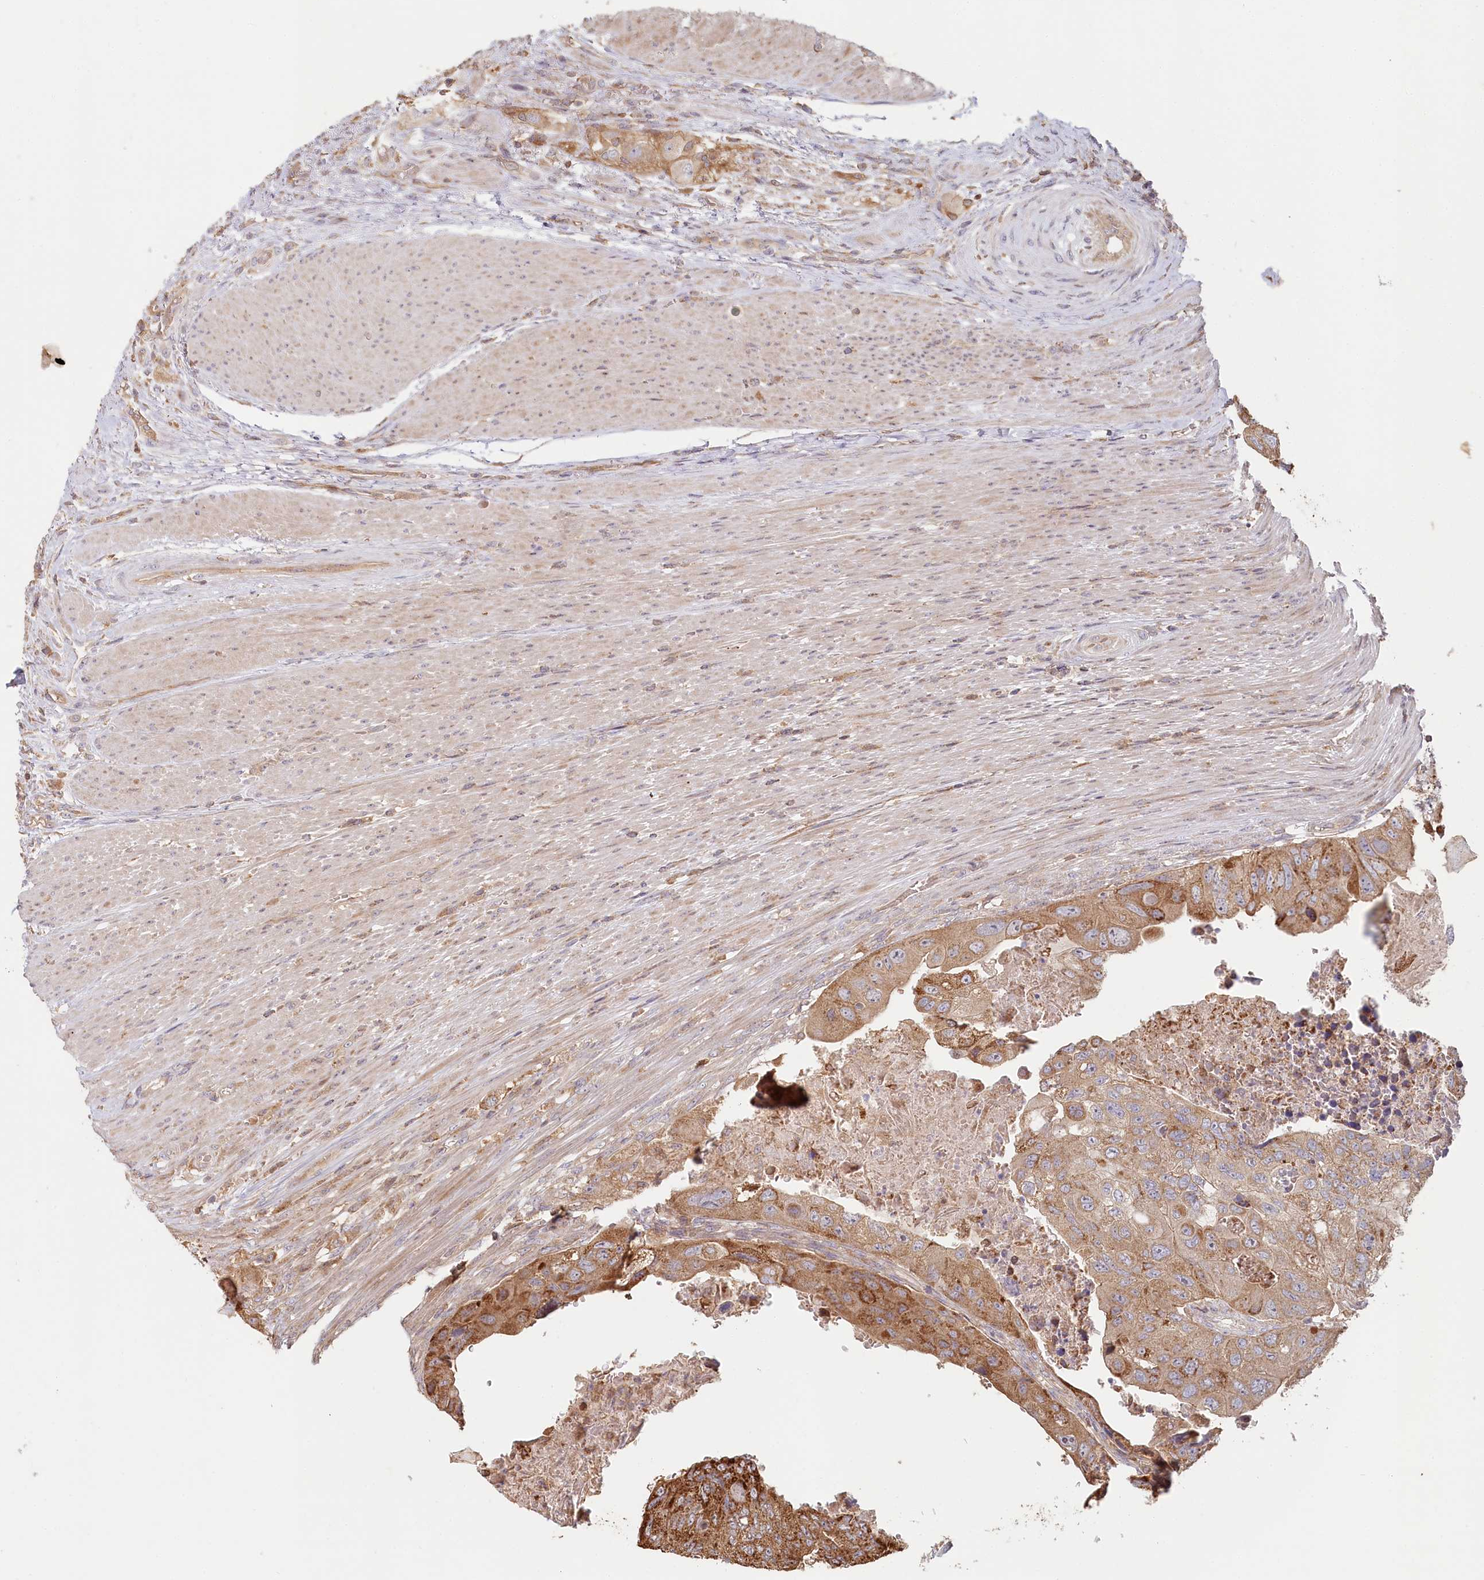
{"staining": {"intensity": "moderate", "quantity": ">75%", "location": "cytoplasmic/membranous"}, "tissue": "colorectal cancer", "cell_type": "Tumor cells", "image_type": "cancer", "snomed": [{"axis": "morphology", "description": "Adenocarcinoma, NOS"}, {"axis": "topography", "description": "Rectum"}], "caption": "High-magnification brightfield microscopy of adenocarcinoma (colorectal) stained with DAB (brown) and counterstained with hematoxylin (blue). tumor cells exhibit moderate cytoplasmic/membranous expression is appreciated in about>75% of cells. The protein is stained brown, and the nuclei are stained in blue (DAB (3,3'-diaminobenzidine) IHC with brightfield microscopy, high magnification).", "gene": "HAL", "patient": {"sex": "male", "age": 63}}